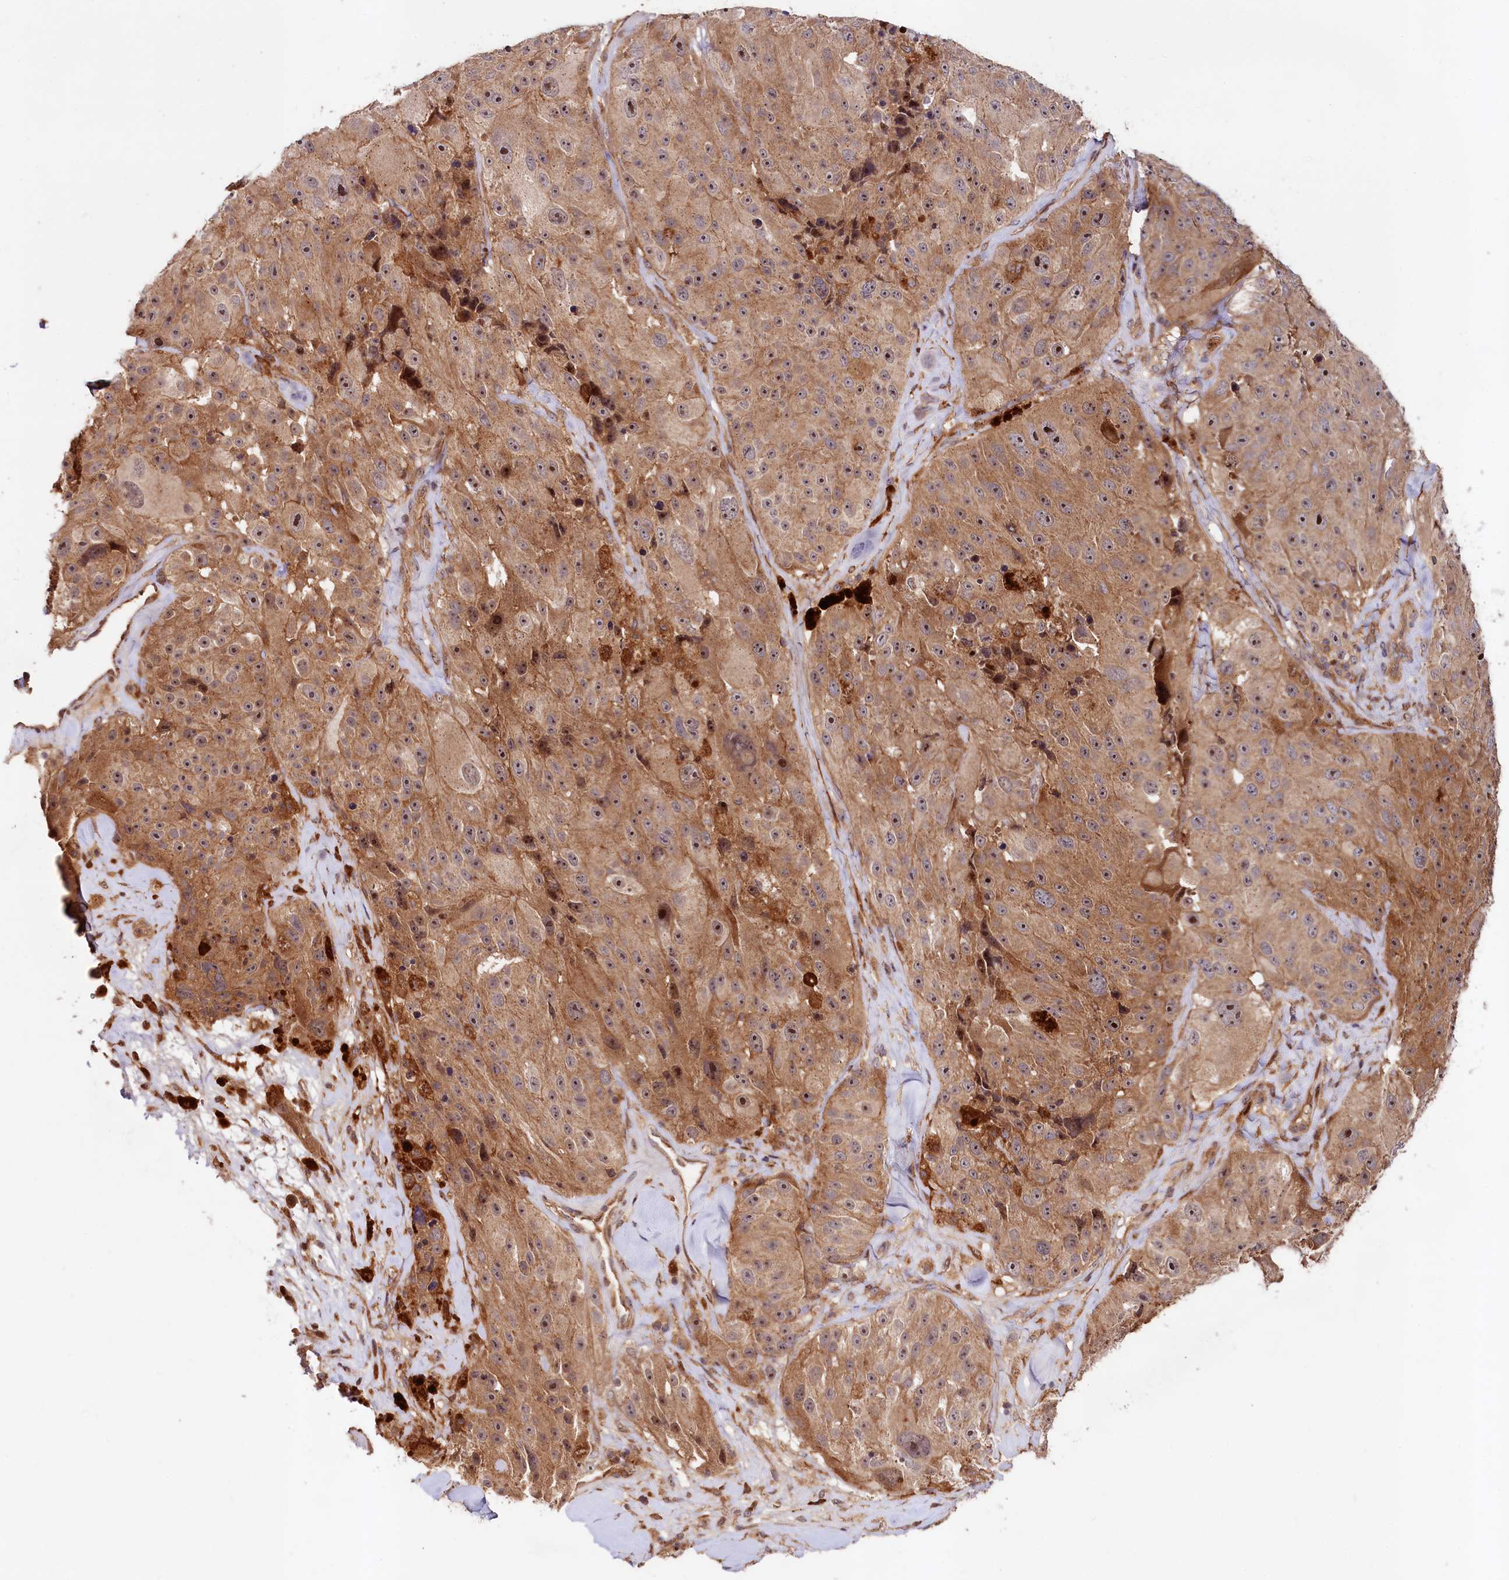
{"staining": {"intensity": "moderate", "quantity": ">75%", "location": "cytoplasmic/membranous,nuclear"}, "tissue": "melanoma", "cell_type": "Tumor cells", "image_type": "cancer", "snomed": [{"axis": "morphology", "description": "Malignant melanoma, Metastatic site"}, {"axis": "topography", "description": "Lymph node"}], "caption": "A medium amount of moderate cytoplasmic/membranous and nuclear positivity is appreciated in about >75% of tumor cells in melanoma tissue. (Stains: DAB (3,3'-diaminobenzidine) in brown, nuclei in blue, Microscopy: brightfield microscopy at high magnification).", "gene": "NEDD1", "patient": {"sex": "male", "age": 62}}